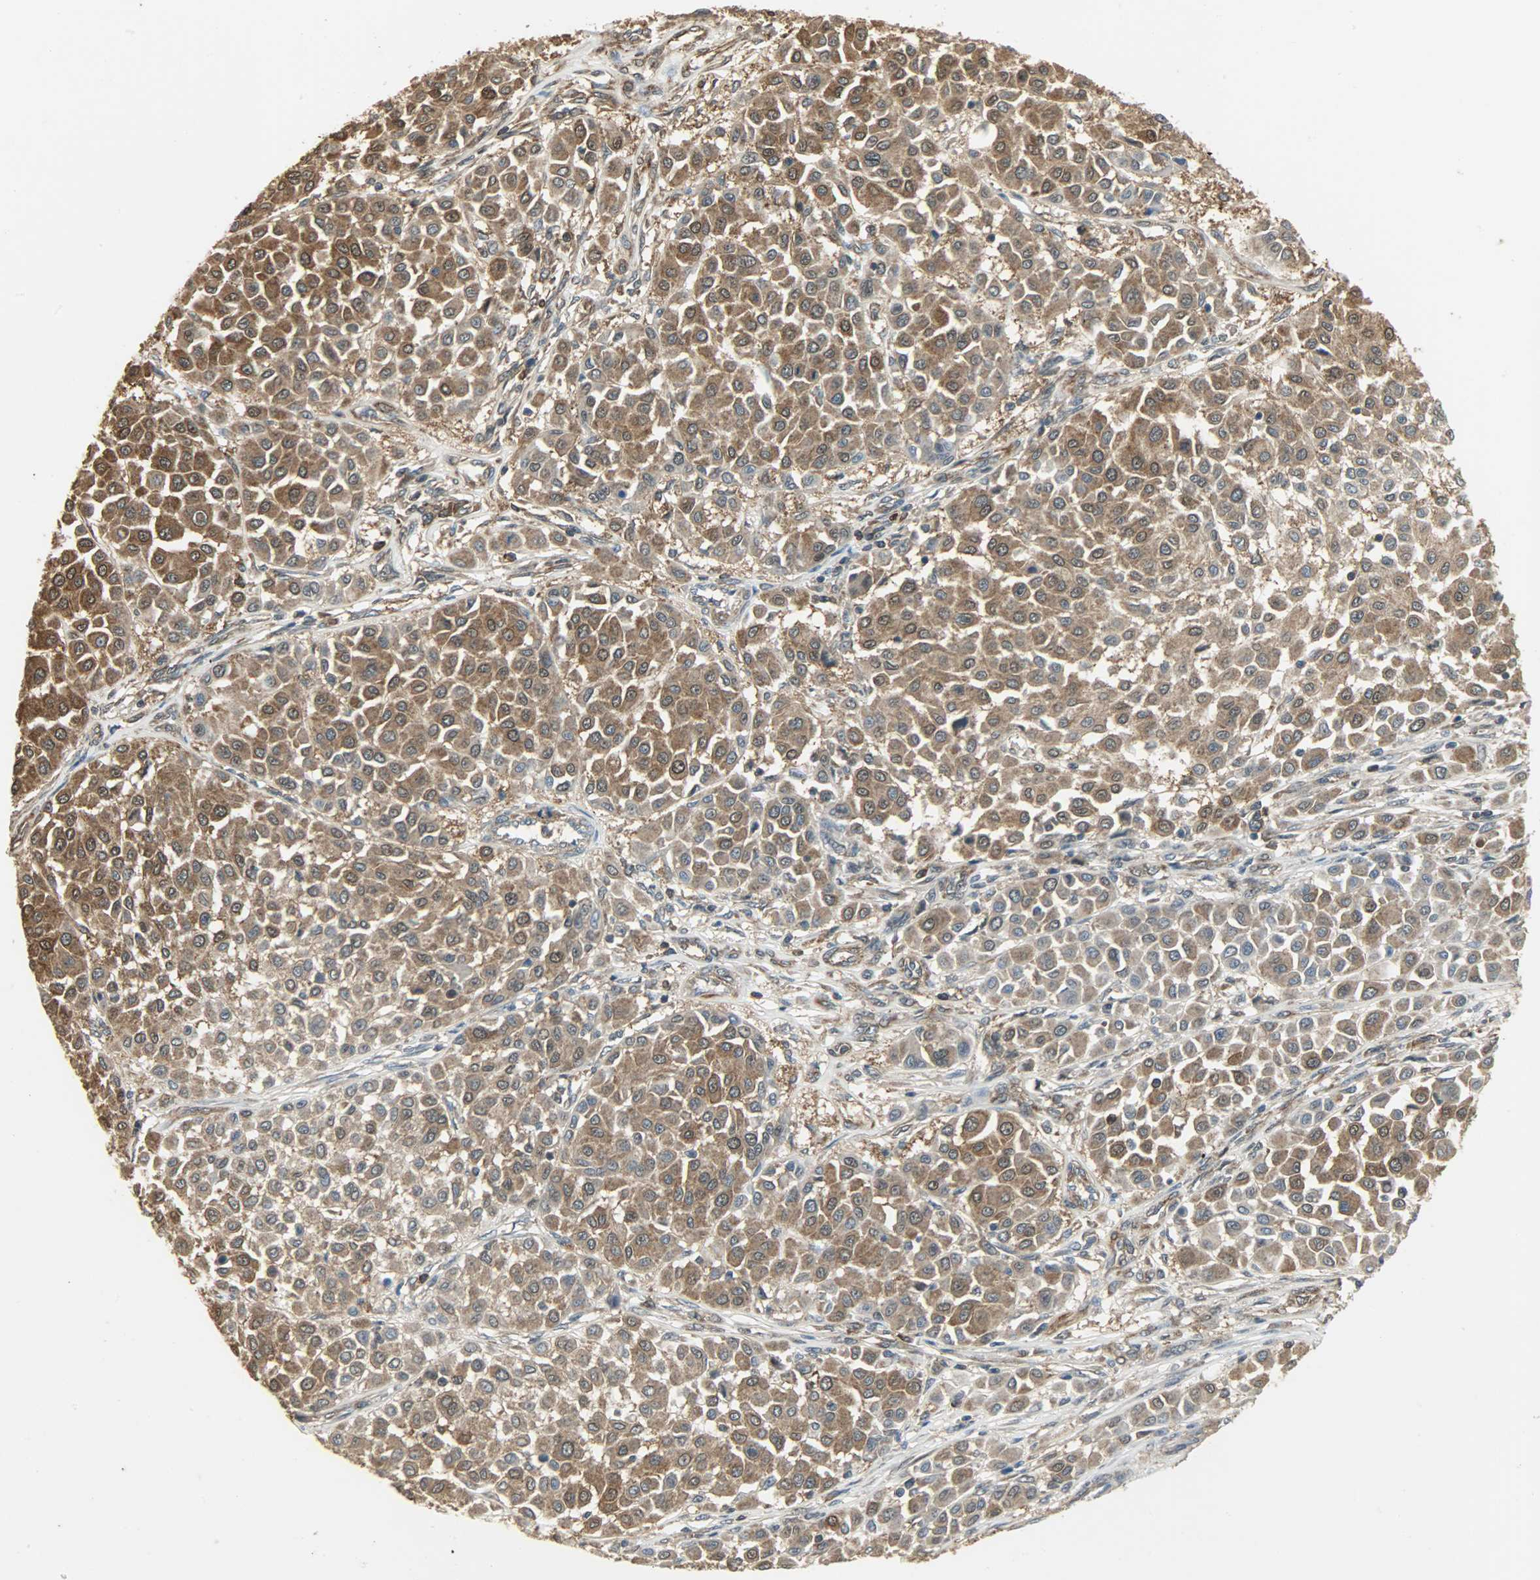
{"staining": {"intensity": "strong", "quantity": ">75%", "location": "cytoplasmic/membranous,nuclear"}, "tissue": "melanoma", "cell_type": "Tumor cells", "image_type": "cancer", "snomed": [{"axis": "morphology", "description": "Malignant melanoma, Metastatic site"}, {"axis": "topography", "description": "Soft tissue"}], "caption": "This histopathology image exhibits IHC staining of human melanoma, with high strong cytoplasmic/membranous and nuclear expression in about >75% of tumor cells.", "gene": "LDHB", "patient": {"sex": "male", "age": 41}}